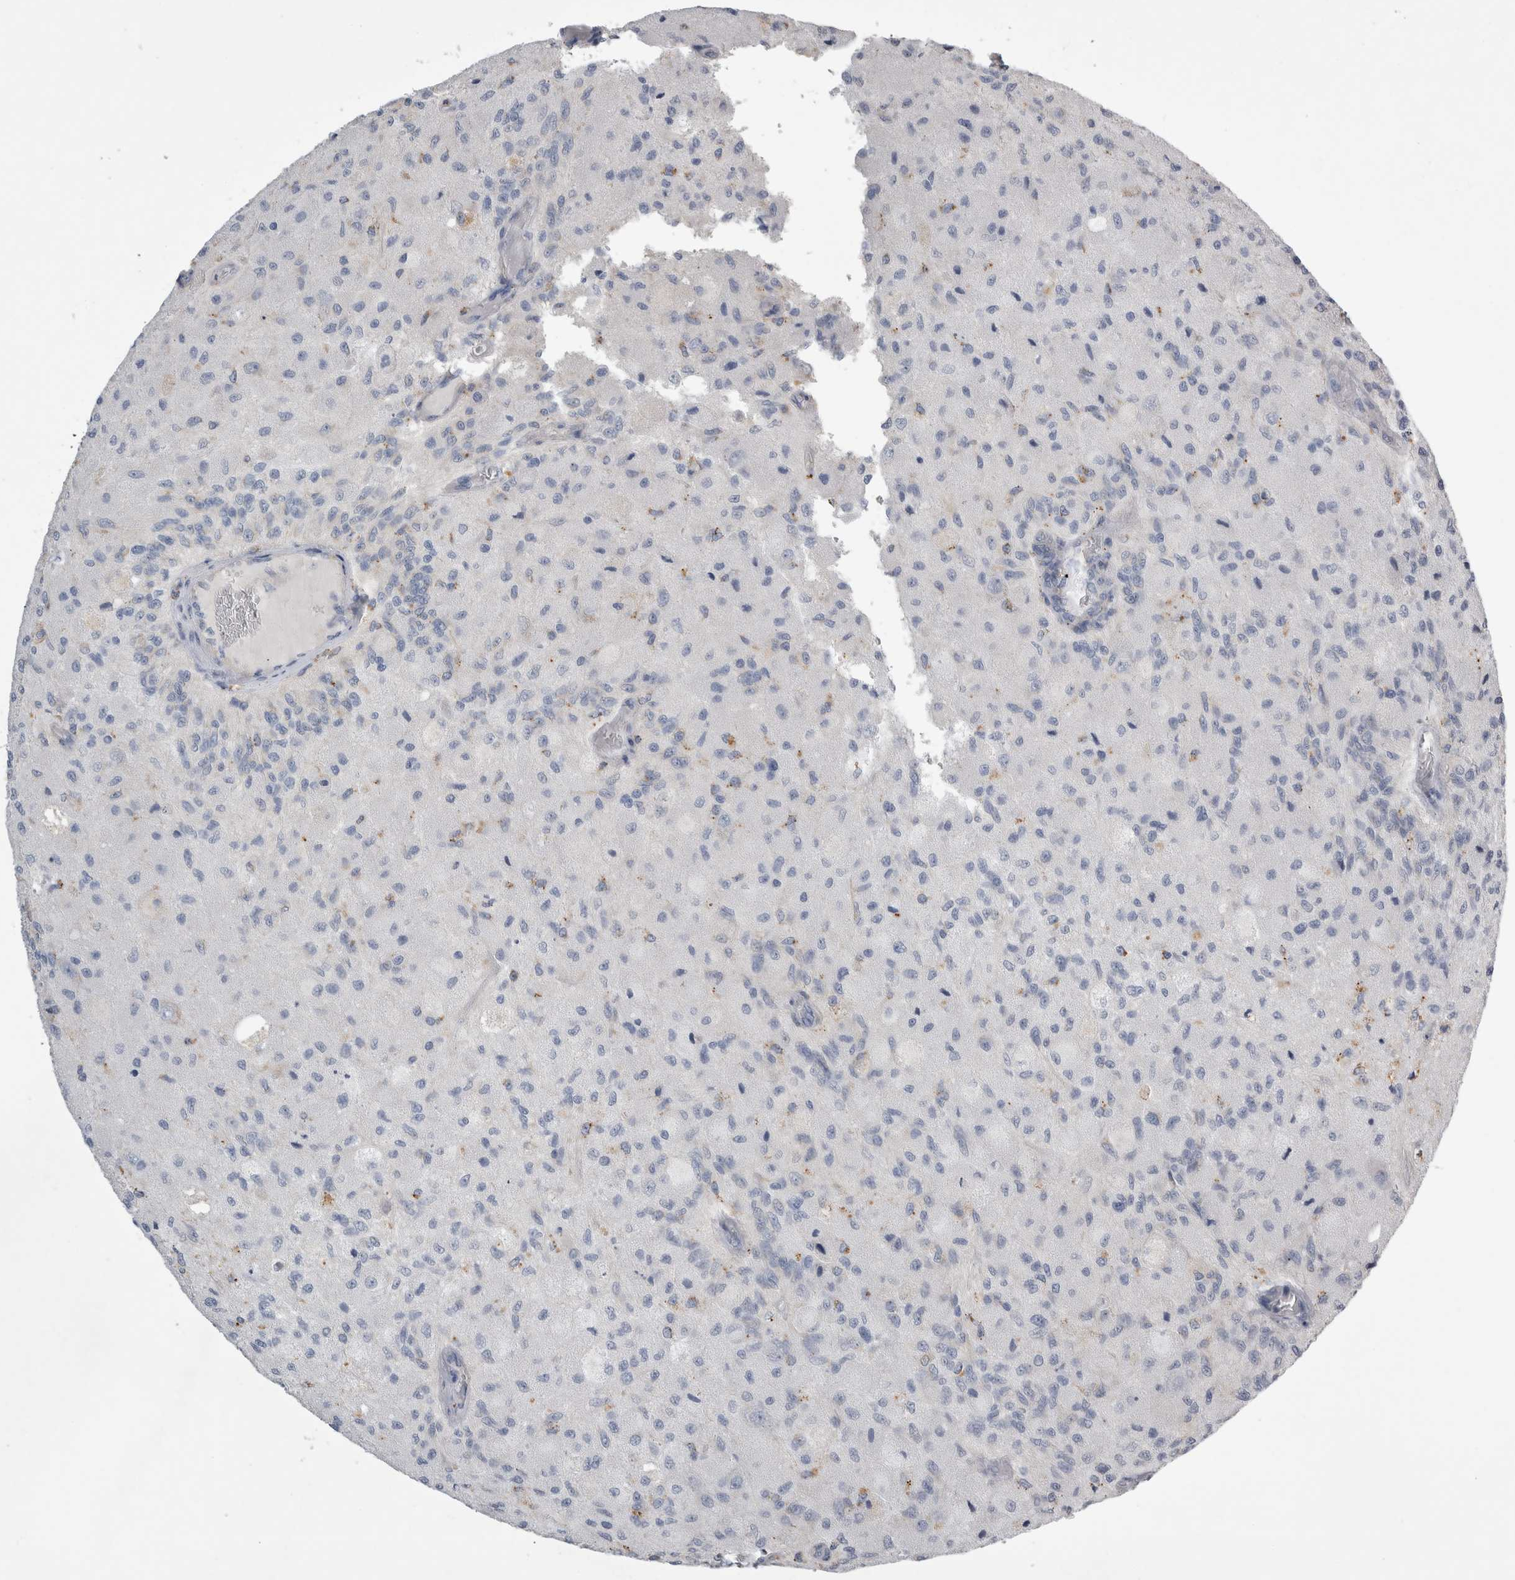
{"staining": {"intensity": "negative", "quantity": "none", "location": "none"}, "tissue": "glioma", "cell_type": "Tumor cells", "image_type": "cancer", "snomed": [{"axis": "morphology", "description": "Normal tissue, NOS"}, {"axis": "morphology", "description": "Glioma, malignant, High grade"}, {"axis": "topography", "description": "Cerebral cortex"}], "caption": "This is an immunohistochemistry photomicrograph of human glioma. There is no expression in tumor cells.", "gene": "STRADB", "patient": {"sex": "male", "age": 77}}